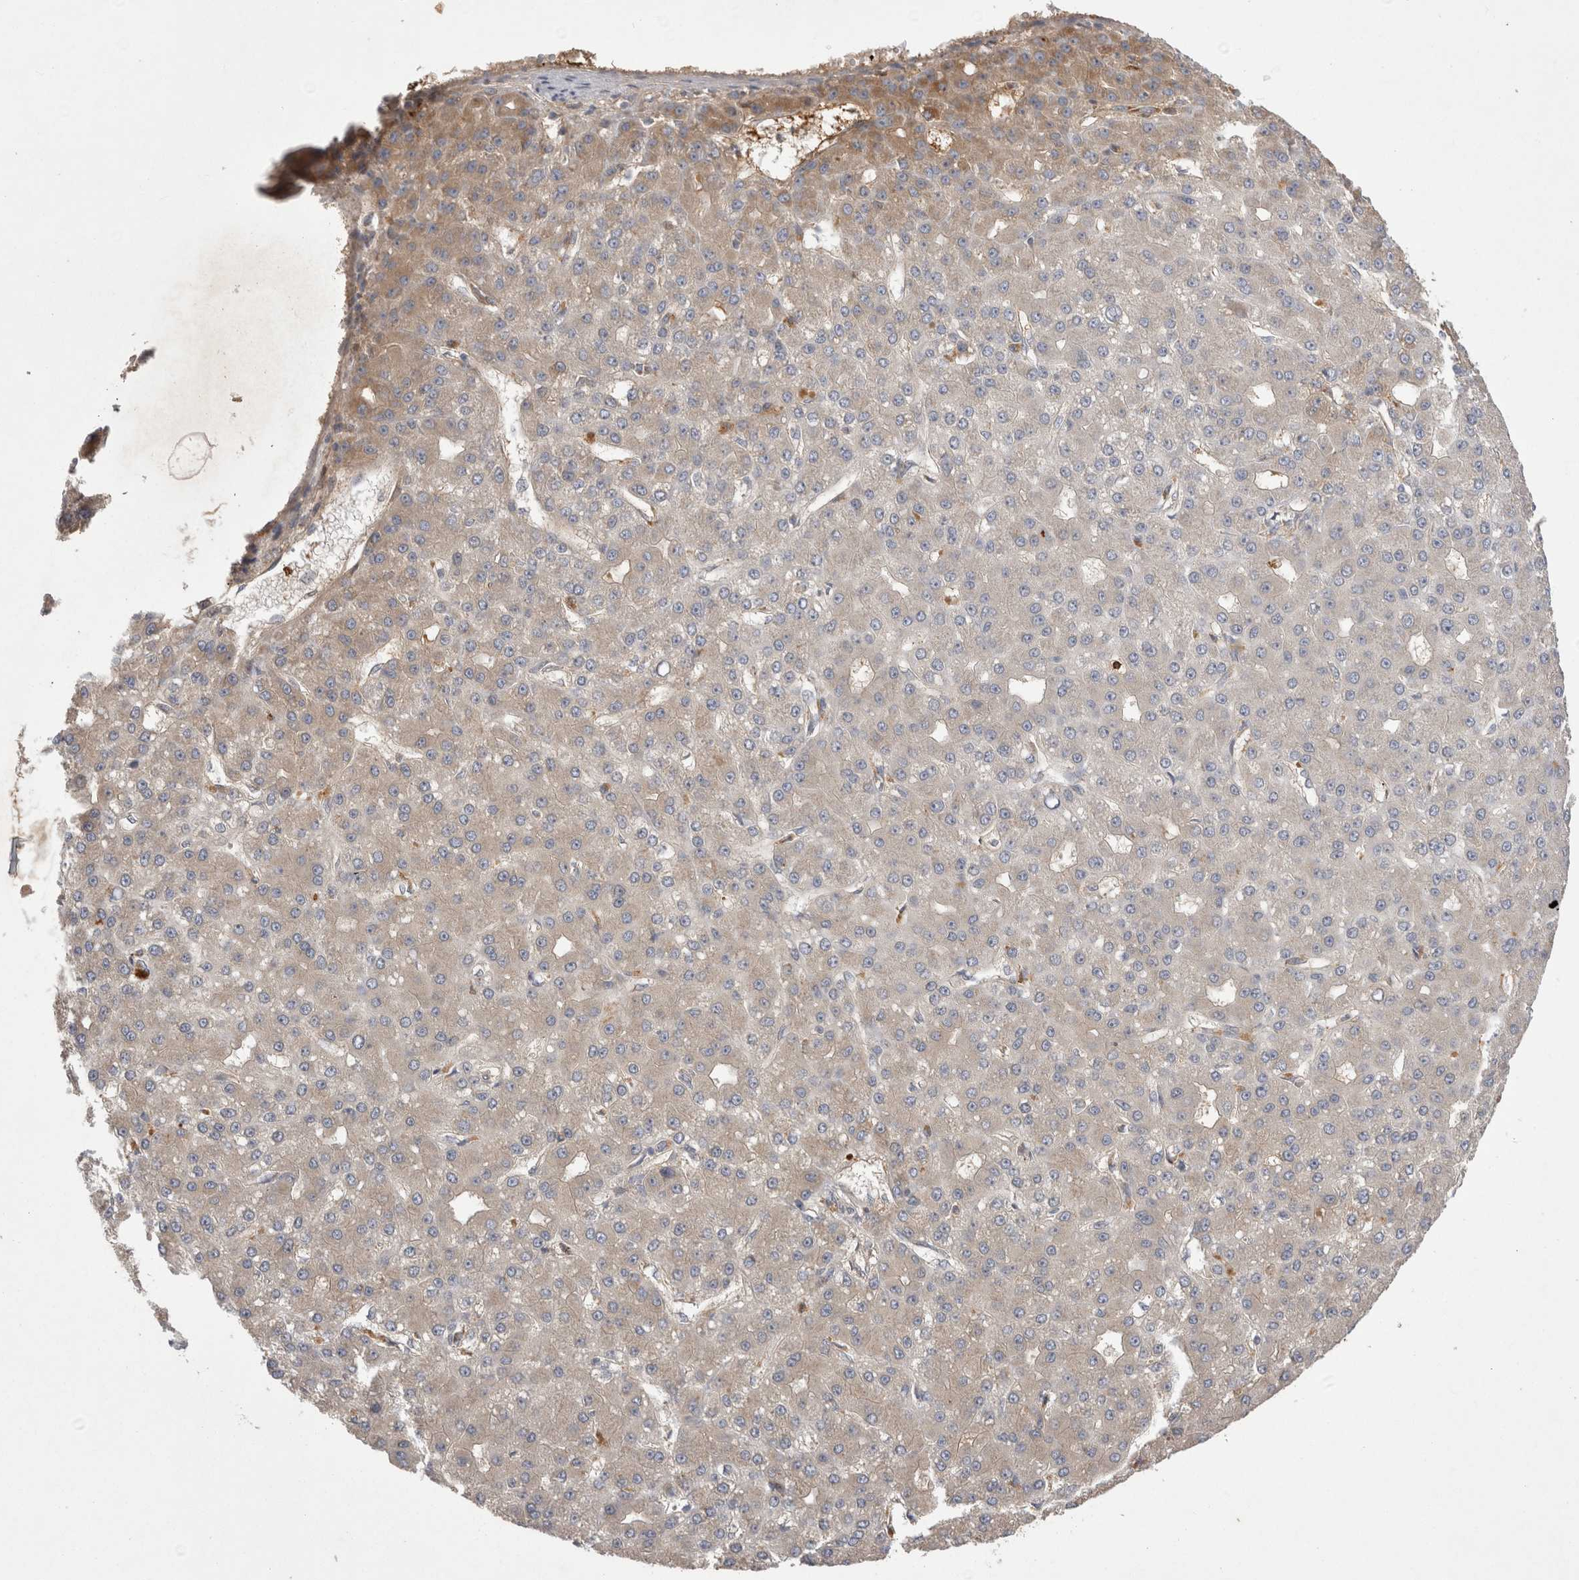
{"staining": {"intensity": "weak", "quantity": "<25%", "location": "cytoplasmic/membranous"}, "tissue": "liver cancer", "cell_type": "Tumor cells", "image_type": "cancer", "snomed": [{"axis": "morphology", "description": "Carcinoma, Hepatocellular, NOS"}, {"axis": "topography", "description": "Liver"}], "caption": "An immunohistochemistry micrograph of liver cancer is shown. There is no staining in tumor cells of liver cancer. The staining is performed using DAB (3,3'-diaminobenzidine) brown chromogen with nuclei counter-stained in using hematoxylin.", "gene": "DARS2", "patient": {"sex": "male", "age": 67}}